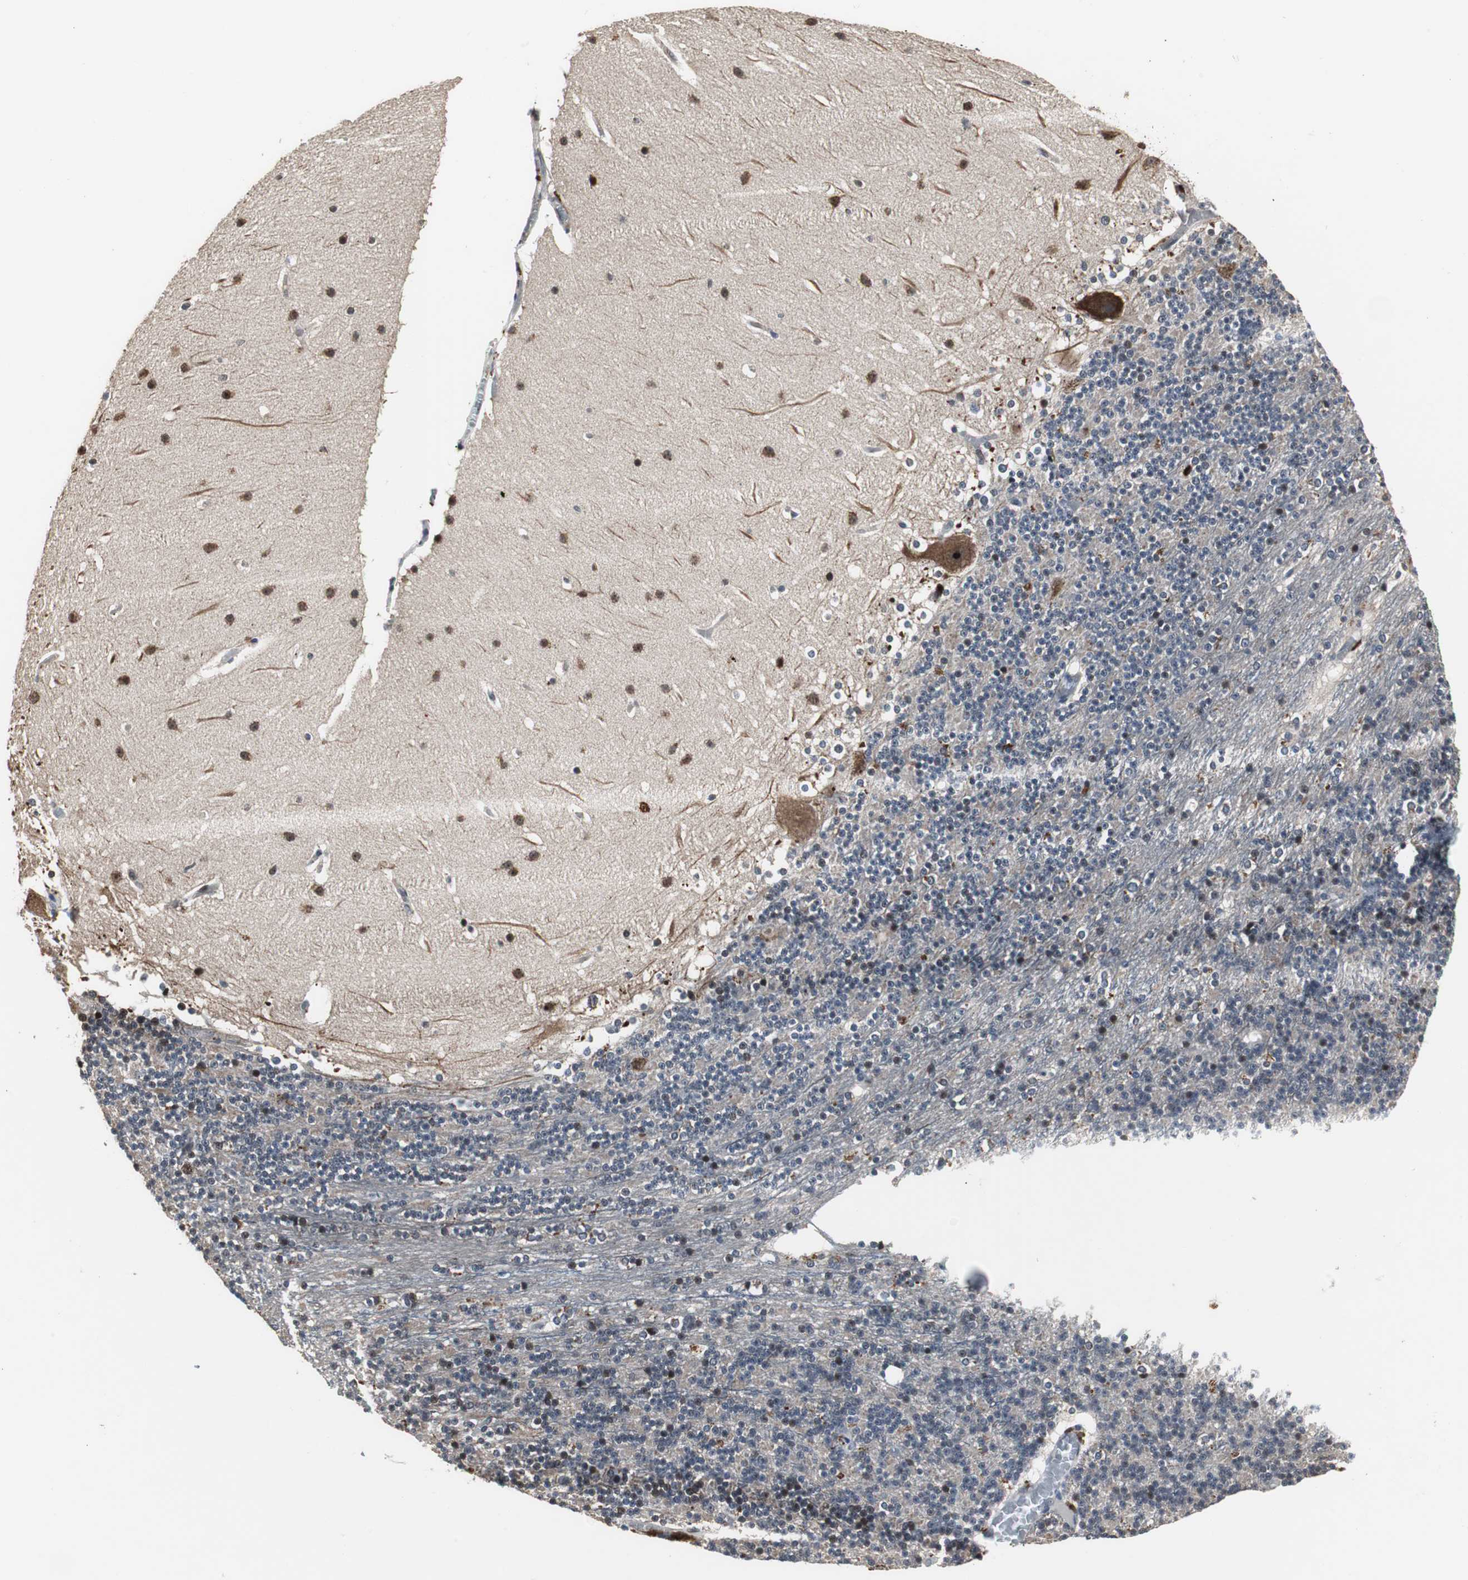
{"staining": {"intensity": "moderate", "quantity": "<25%", "location": "cytoplasmic/membranous"}, "tissue": "cerebellum", "cell_type": "Cells in granular layer", "image_type": "normal", "snomed": [{"axis": "morphology", "description": "Normal tissue, NOS"}, {"axis": "topography", "description": "Cerebellum"}], "caption": "Immunohistochemistry image of unremarkable cerebellum: cerebellum stained using IHC exhibits low levels of moderate protein expression localized specifically in the cytoplasmic/membranous of cells in granular layer, appearing as a cytoplasmic/membranous brown color.", "gene": "MRPL40", "patient": {"sex": "female", "age": 19}}